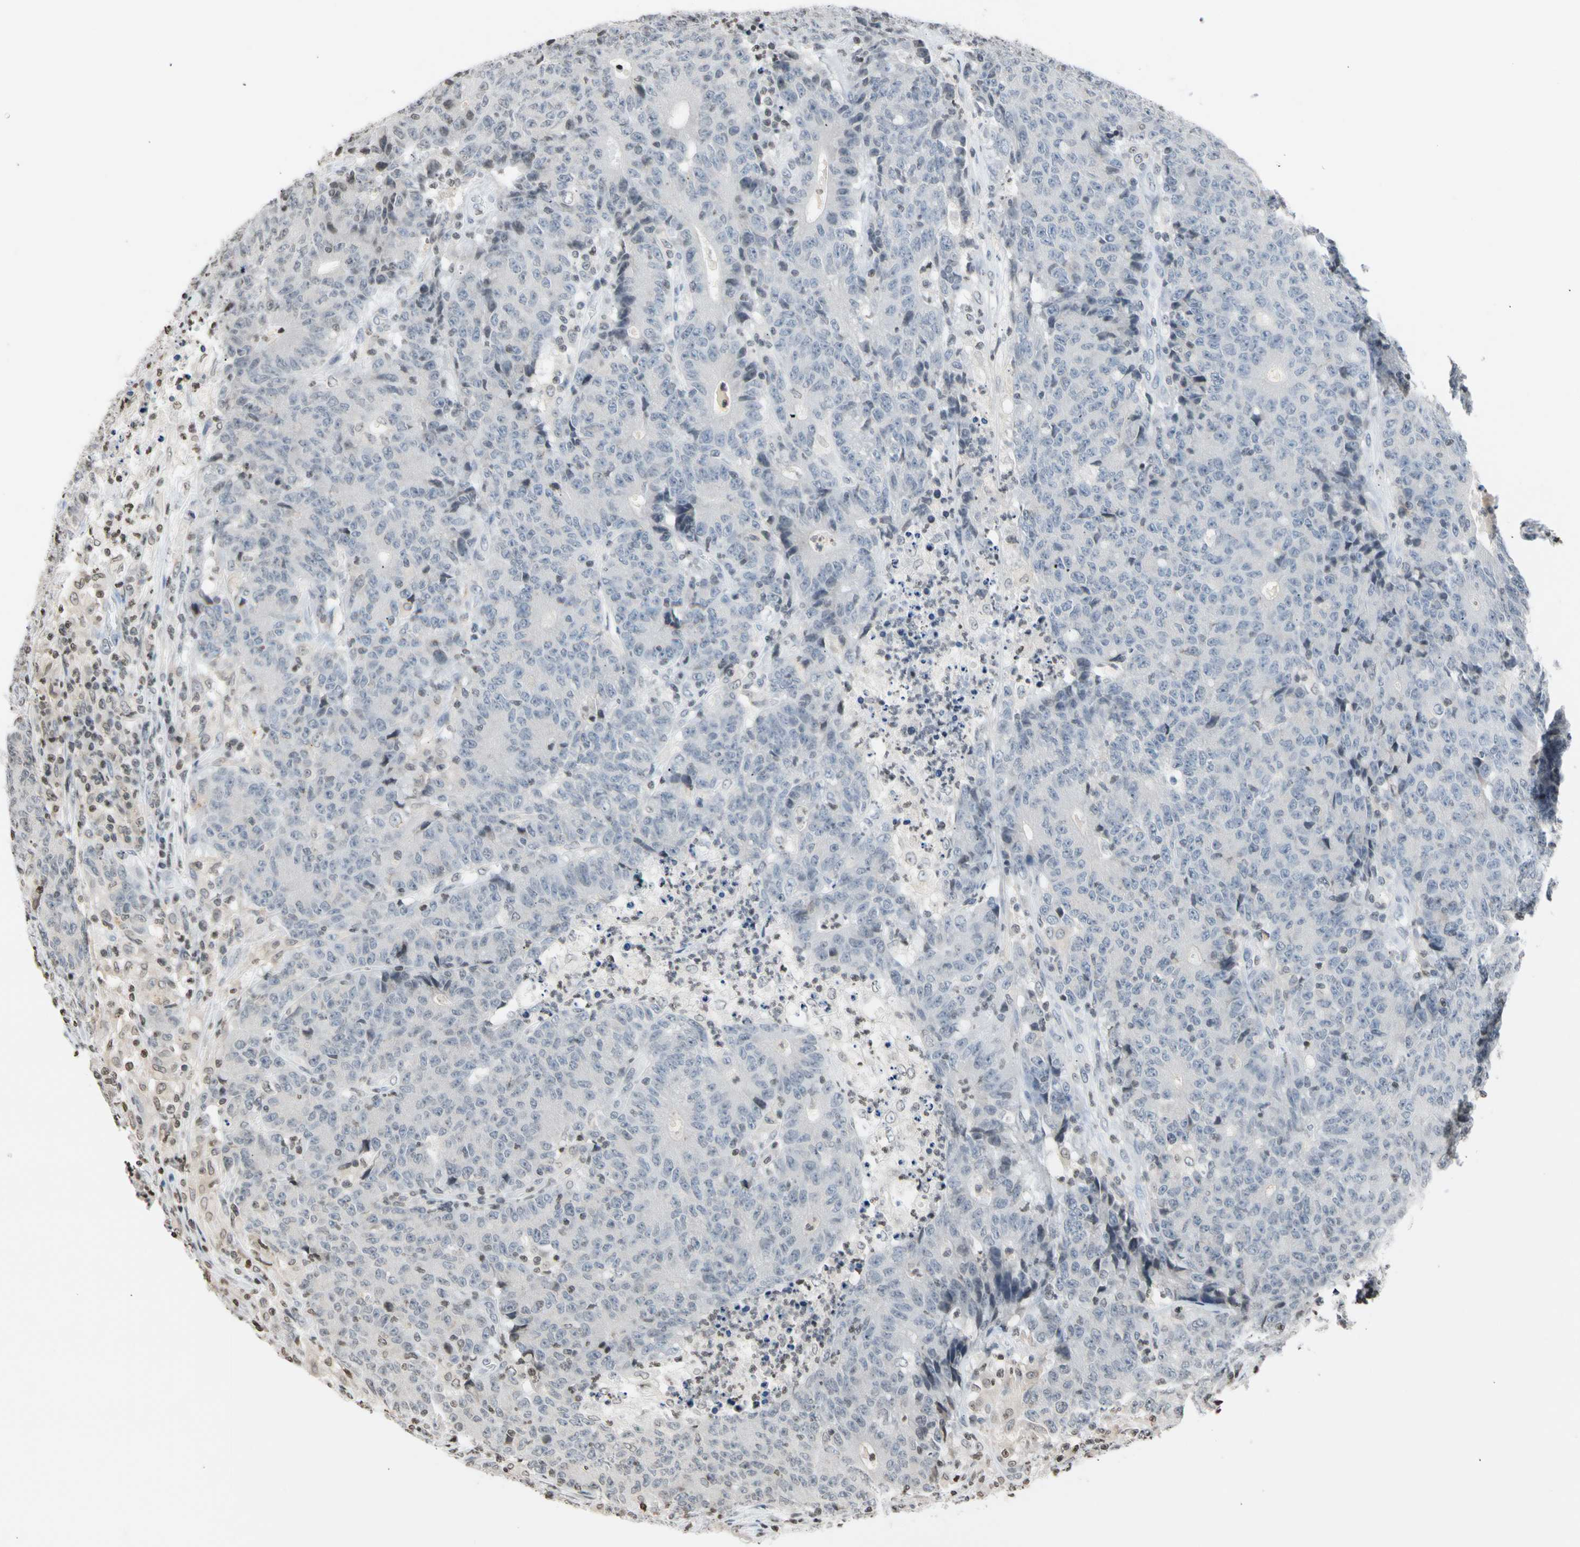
{"staining": {"intensity": "negative", "quantity": "none", "location": "none"}, "tissue": "colorectal cancer", "cell_type": "Tumor cells", "image_type": "cancer", "snomed": [{"axis": "morphology", "description": "Normal tissue, NOS"}, {"axis": "morphology", "description": "Adenocarcinoma, NOS"}, {"axis": "topography", "description": "Colon"}], "caption": "Human colorectal cancer (adenocarcinoma) stained for a protein using IHC displays no expression in tumor cells.", "gene": "GPX4", "patient": {"sex": "female", "age": 75}}